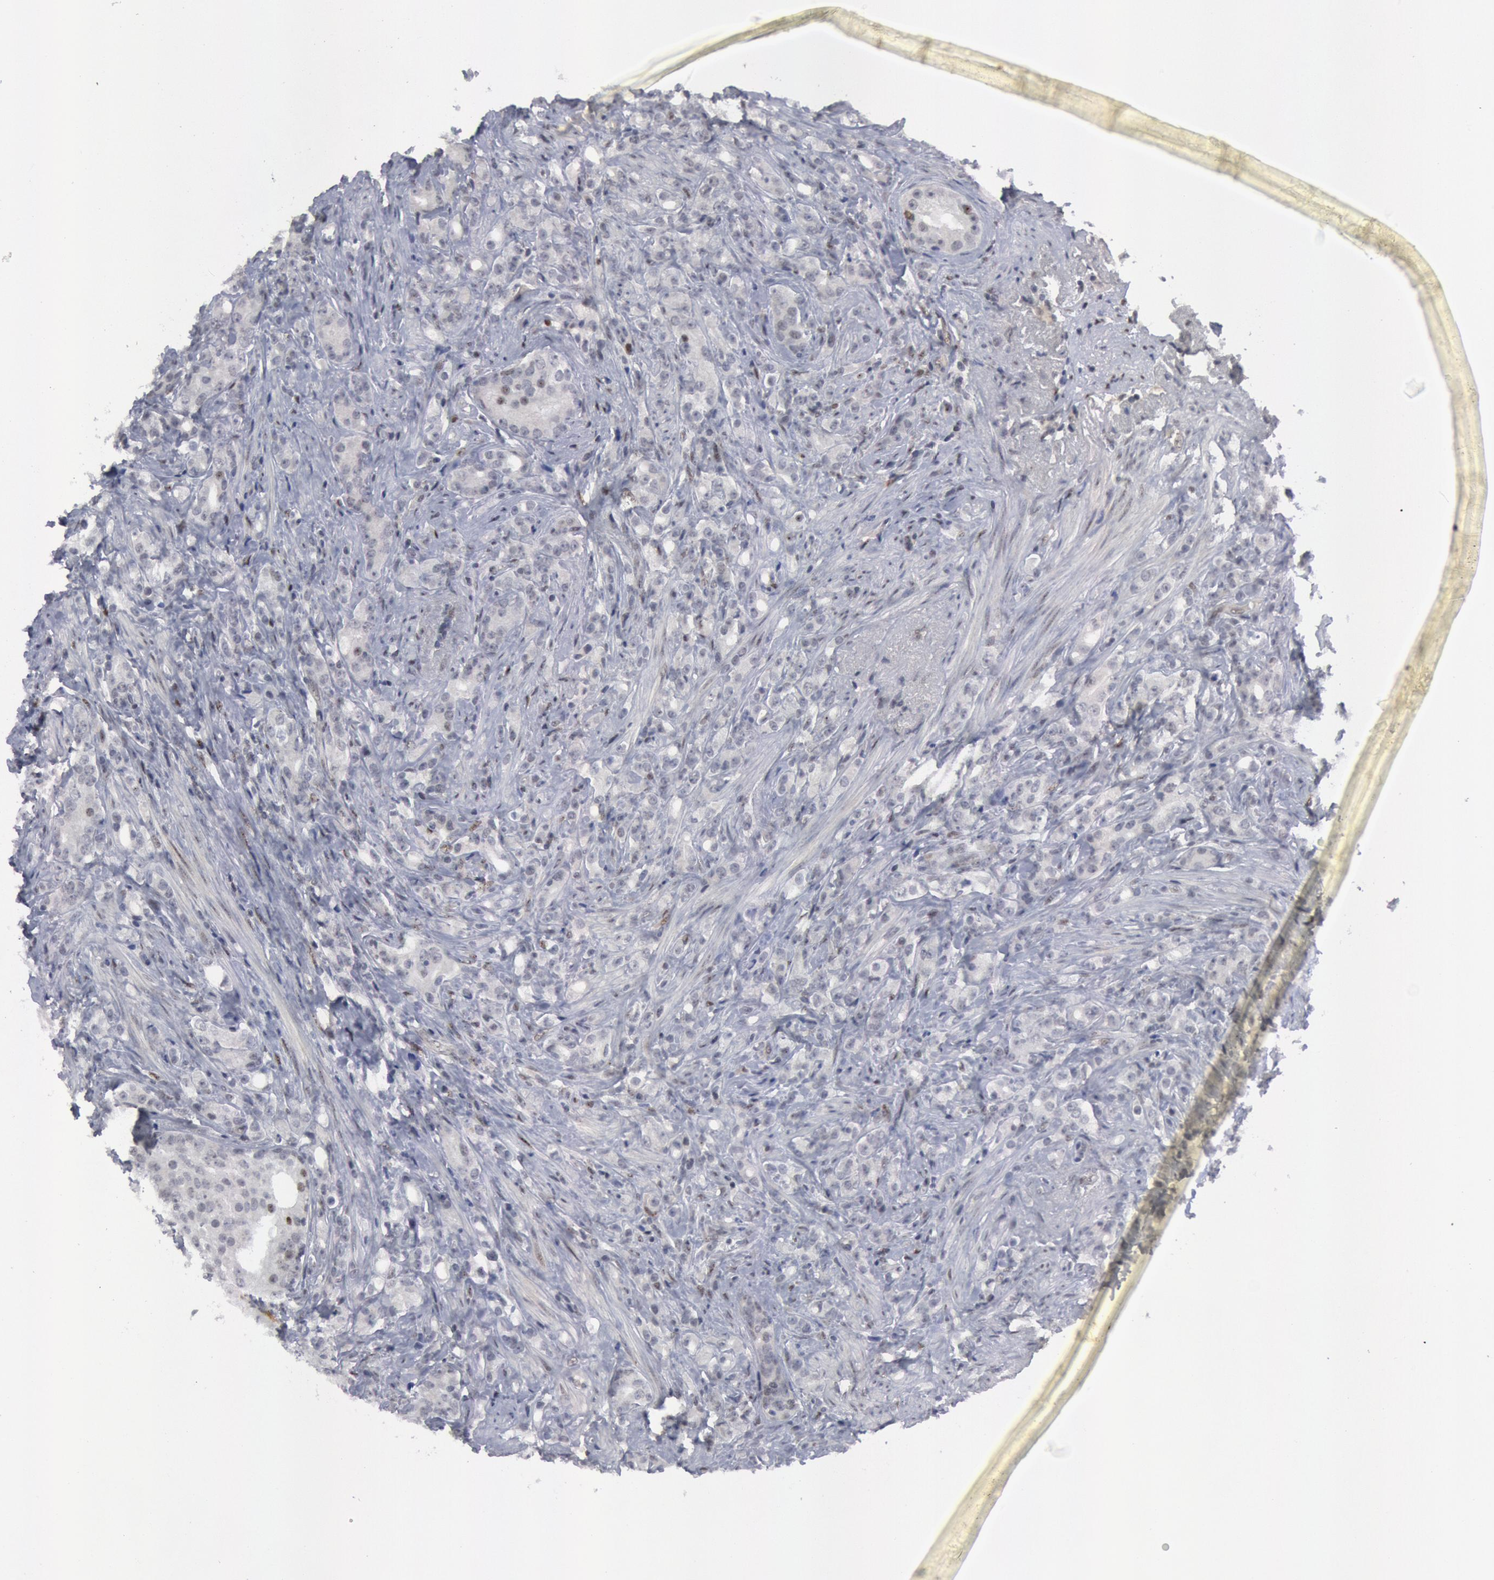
{"staining": {"intensity": "negative", "quantity": "none", "location": "none"}, "tissue": "prostate cancer", "cell_type": "Tumor cells", "image_type": "cancer", "snomed": [{"axis": "morphology", "description": "Adenocarcinoma, Medium grade"}, {"axis": "topography", "description": "Prostate"}], "caption": "This is a histopathology image of immunohistochemistry staining of prostate cancer, which shows no positivity in tumor cells.", "gene": "FOXO1", "patient": {"sex": "male", "age": 59}}